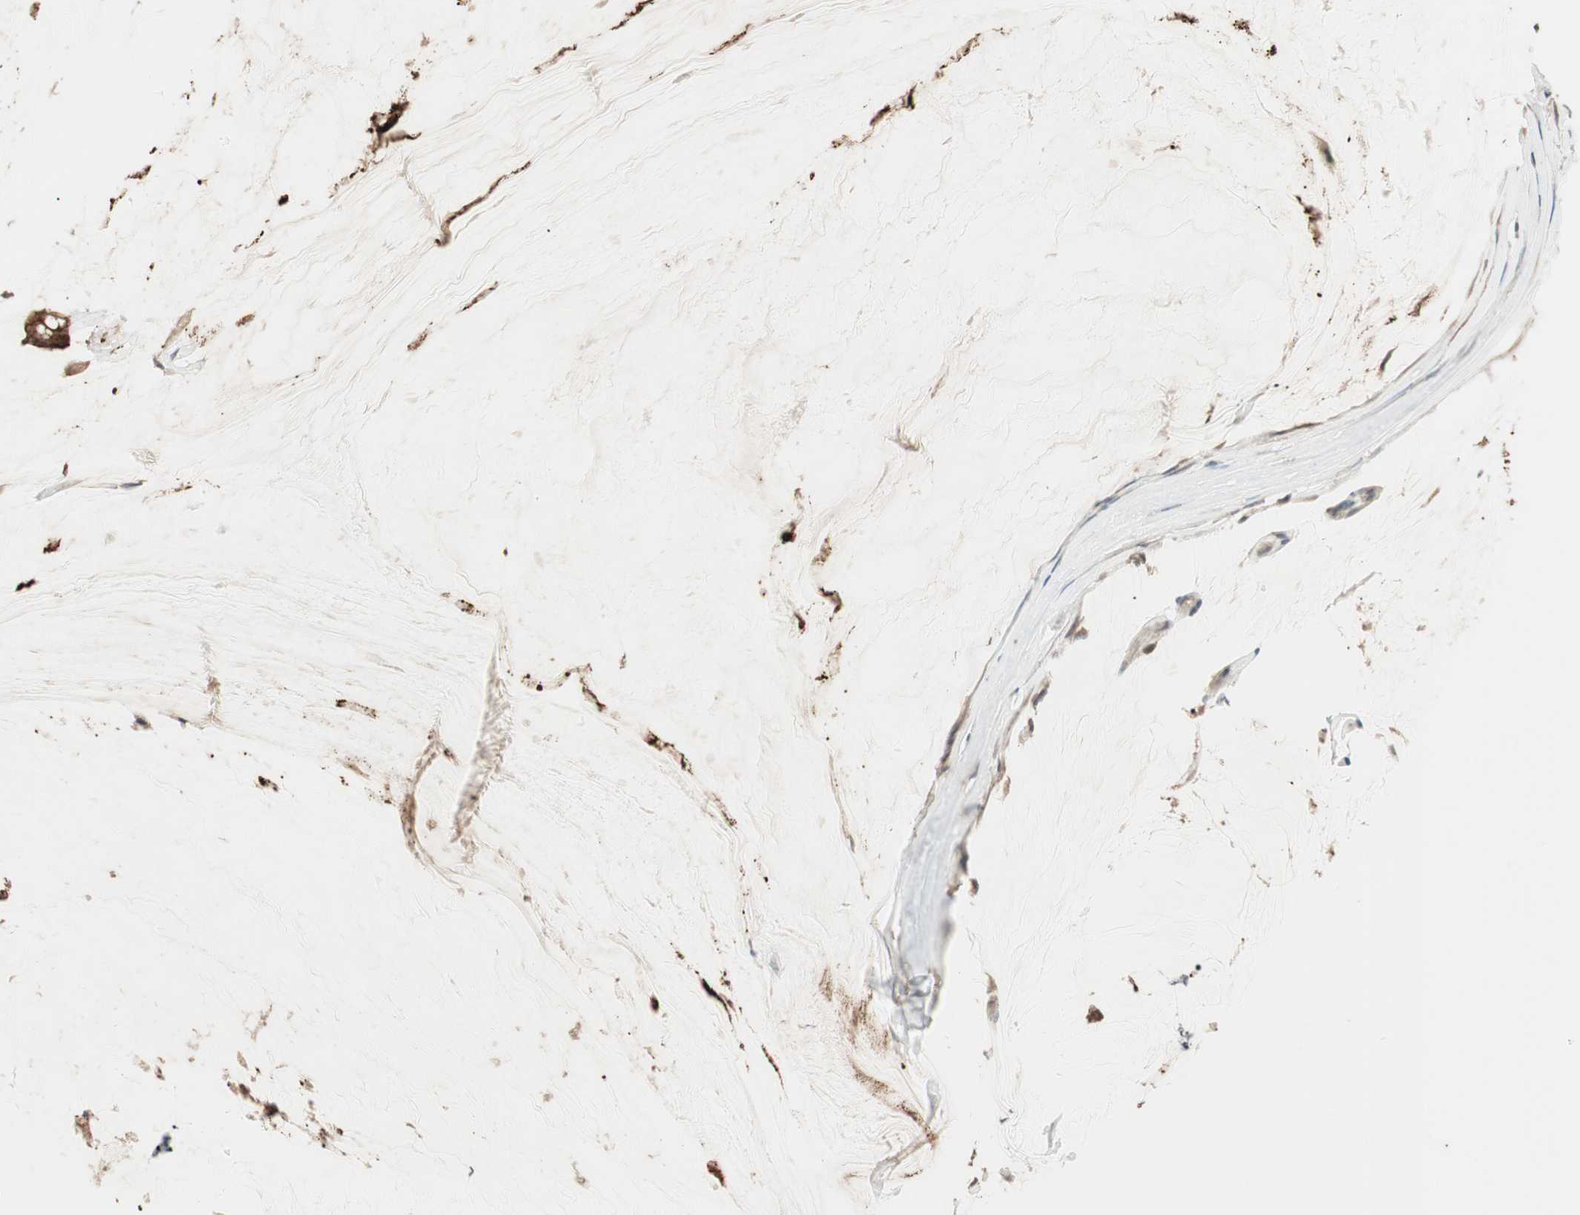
{"staining": {"intensity": "strong", "quantity": ">75%", "location": "cytoplasmic/membranous"}, "tissue": "ovarian cancer", "cell_type": "Tumor cells", "image_type": "cancer", "snomed": [{"axis": "morphology", "description": "Cystadenocarcinoma, mucinous, NOS"}, {"axis": "topography", "description": "Ovary"}], "caption": "Mucinous cystadenocarcinoma (ovarian) stained for a protein (brown) demonstrates strong cytoplasmic/membranous positive positivity in about >75% of tumor cells.", "gene": "TRIM21", "patient": {"sex": "female", "age": 39}}